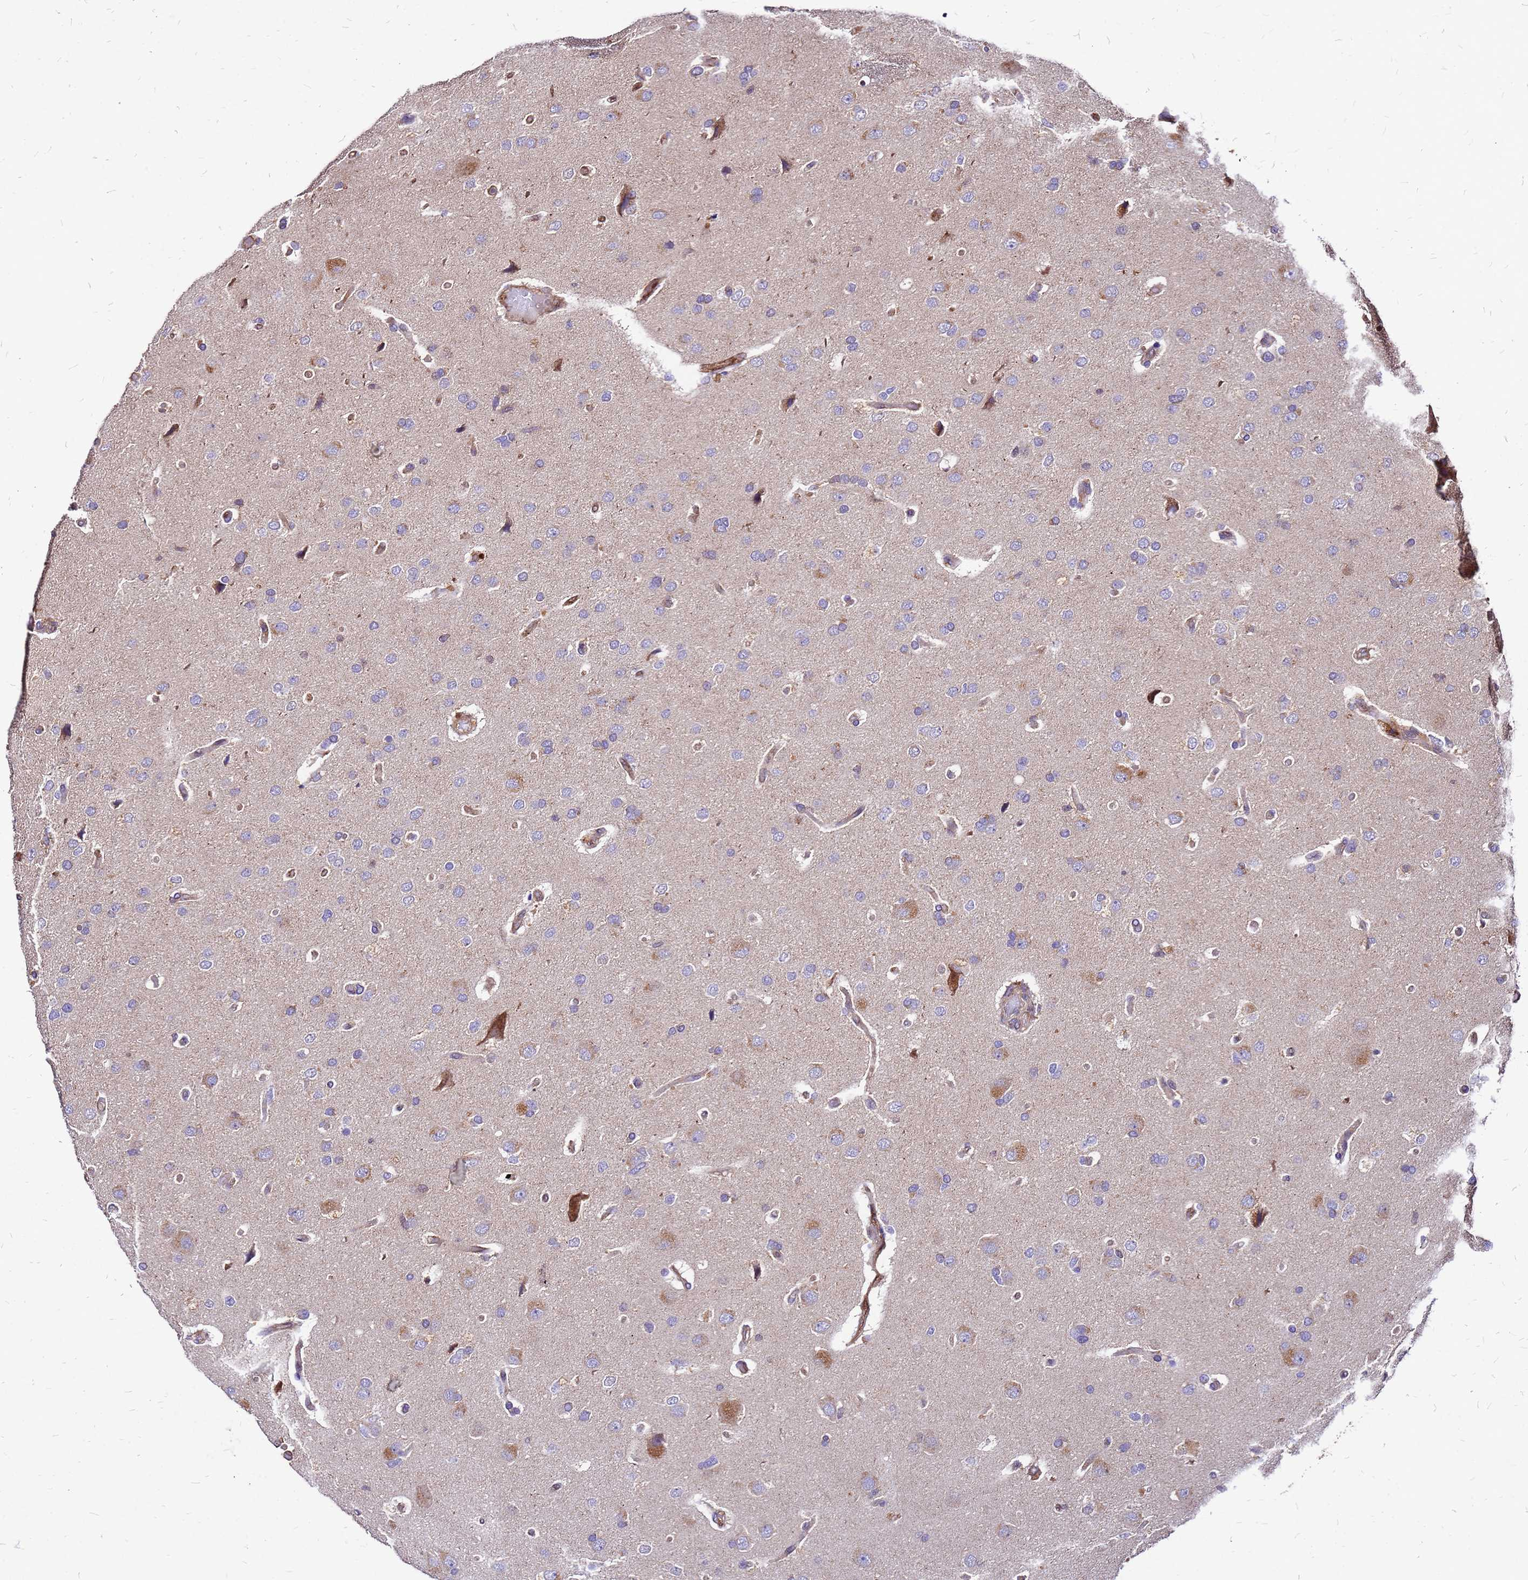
{"staining": {"intensity": "weak", "quantity": "<25%", "location": "cytoplasmic/membranous"}, "tissue": "glioma", "cell_type": "Tumor cells", "image_type": "cancer", "snomed": [{"axis": "morphology", "description": "Glioma, malignant, High grade"}, {"axis": "topography", "description": "Brain"}], "caption": "IHC photomicrograph of neoplastic tissue: malignant glioma (high-grade) stained with DAB demonstrates no significant protein positivity in tumor cells.", "gene": "DUSP23", "patient": {"sex": "male", "age": 77}}